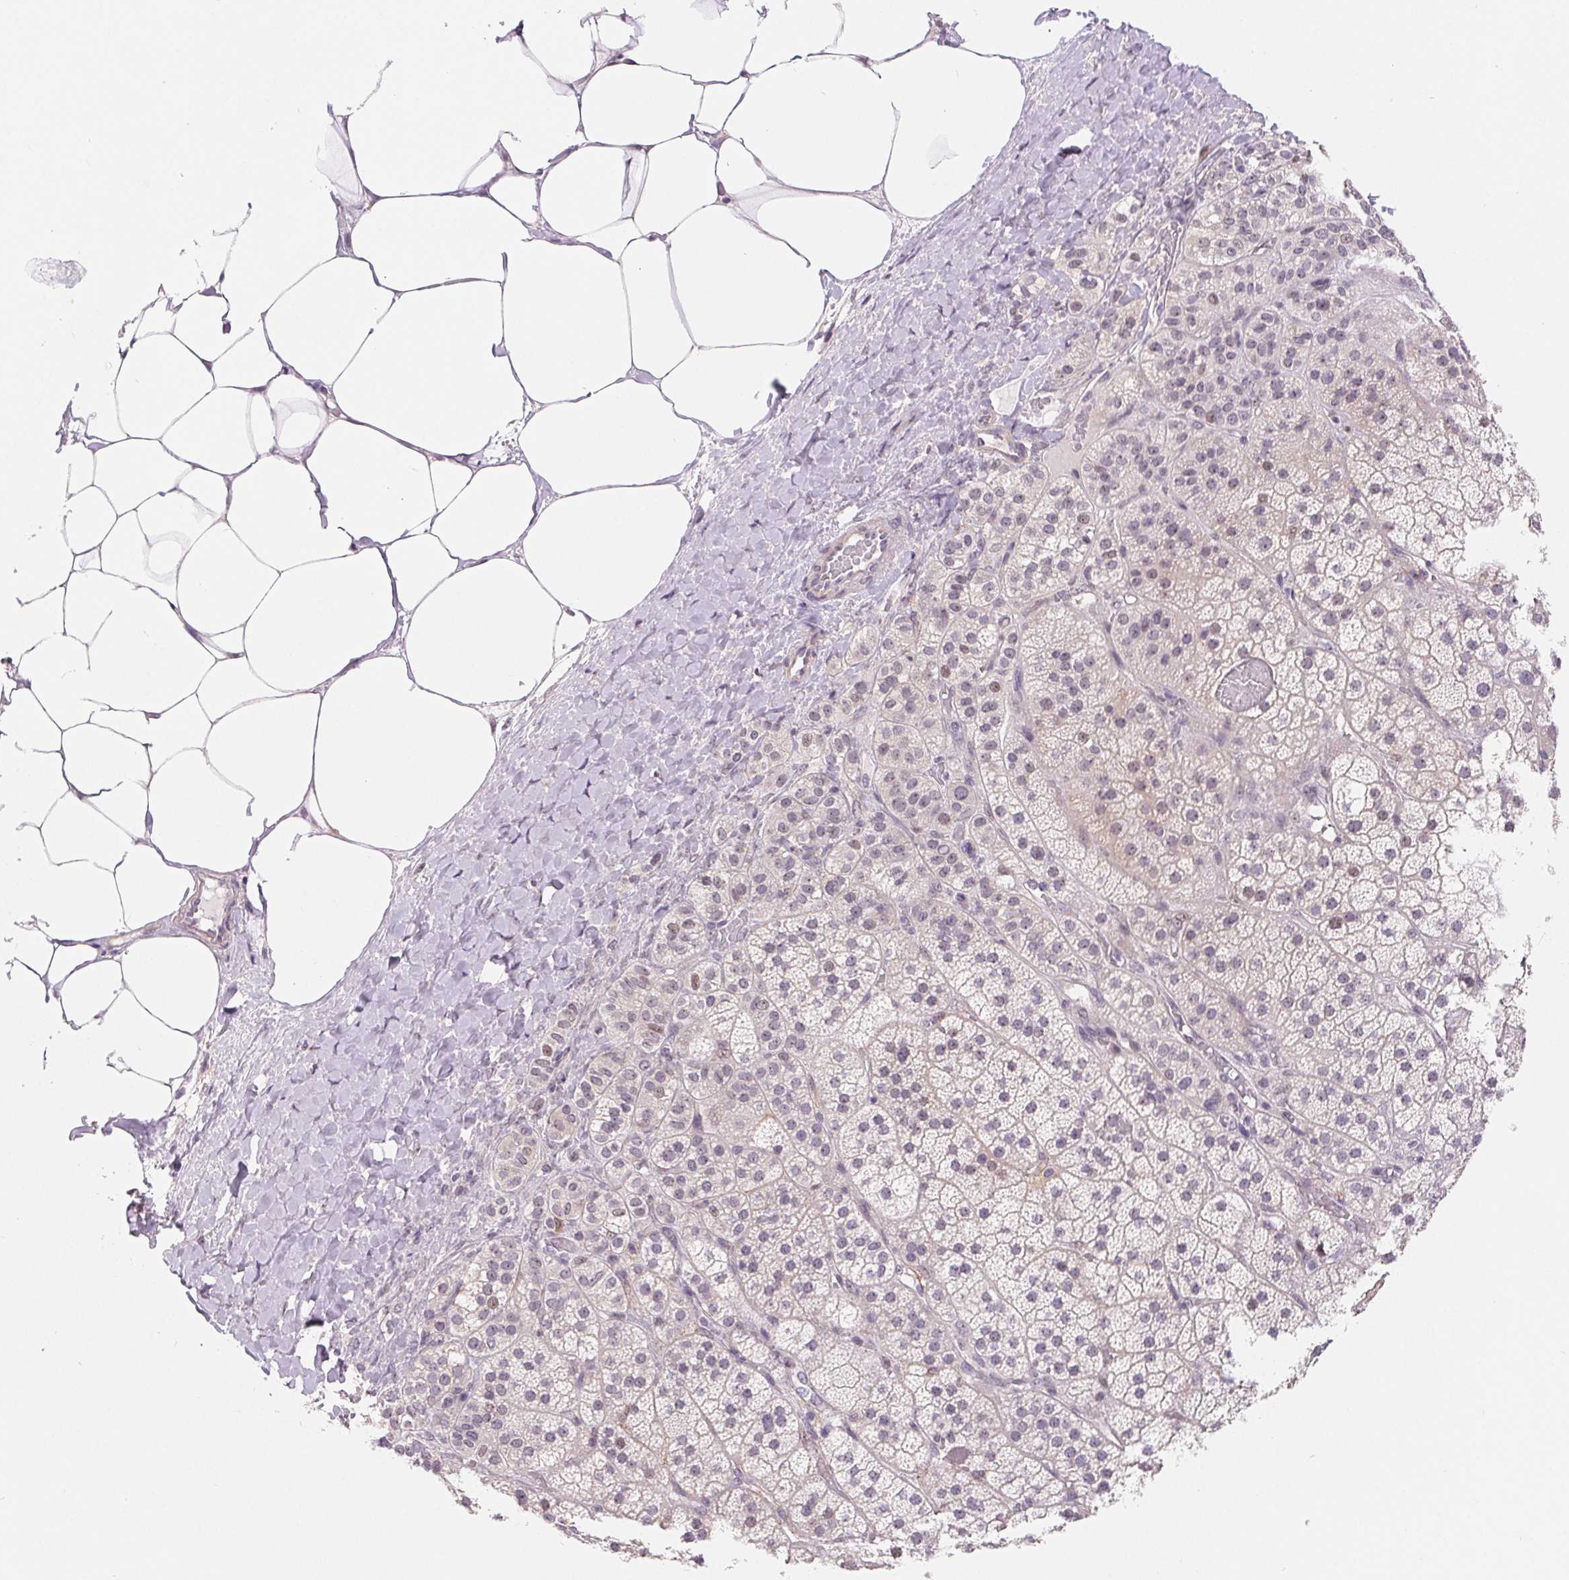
{"staining": {"intensity": "moderate", "quantity": "25%-75%", "location": "nuclear"}, "tissue": "adrenal gland", "cell_type": "Glandular cells", "image_type": "normal", "snomed": [{"axis": "morphology", "description": "Normal tissue, NOS"}, {"axis": "topography", "description": "Adrenal gland"}], "caption": "Immunohistochemistry staining of normal adrenal gland, which exhibits medium levels of moderate nuclear expression in approximately 25%-75% of glandular cells indicating moderate nuclear protein positivity. The staining was performed using DAB (brown) for protein detection and nuclei were counterstained in hematoxylin (blue).", "gene": "LCA5L", "patient": {"sex": "male", "age": 57}}